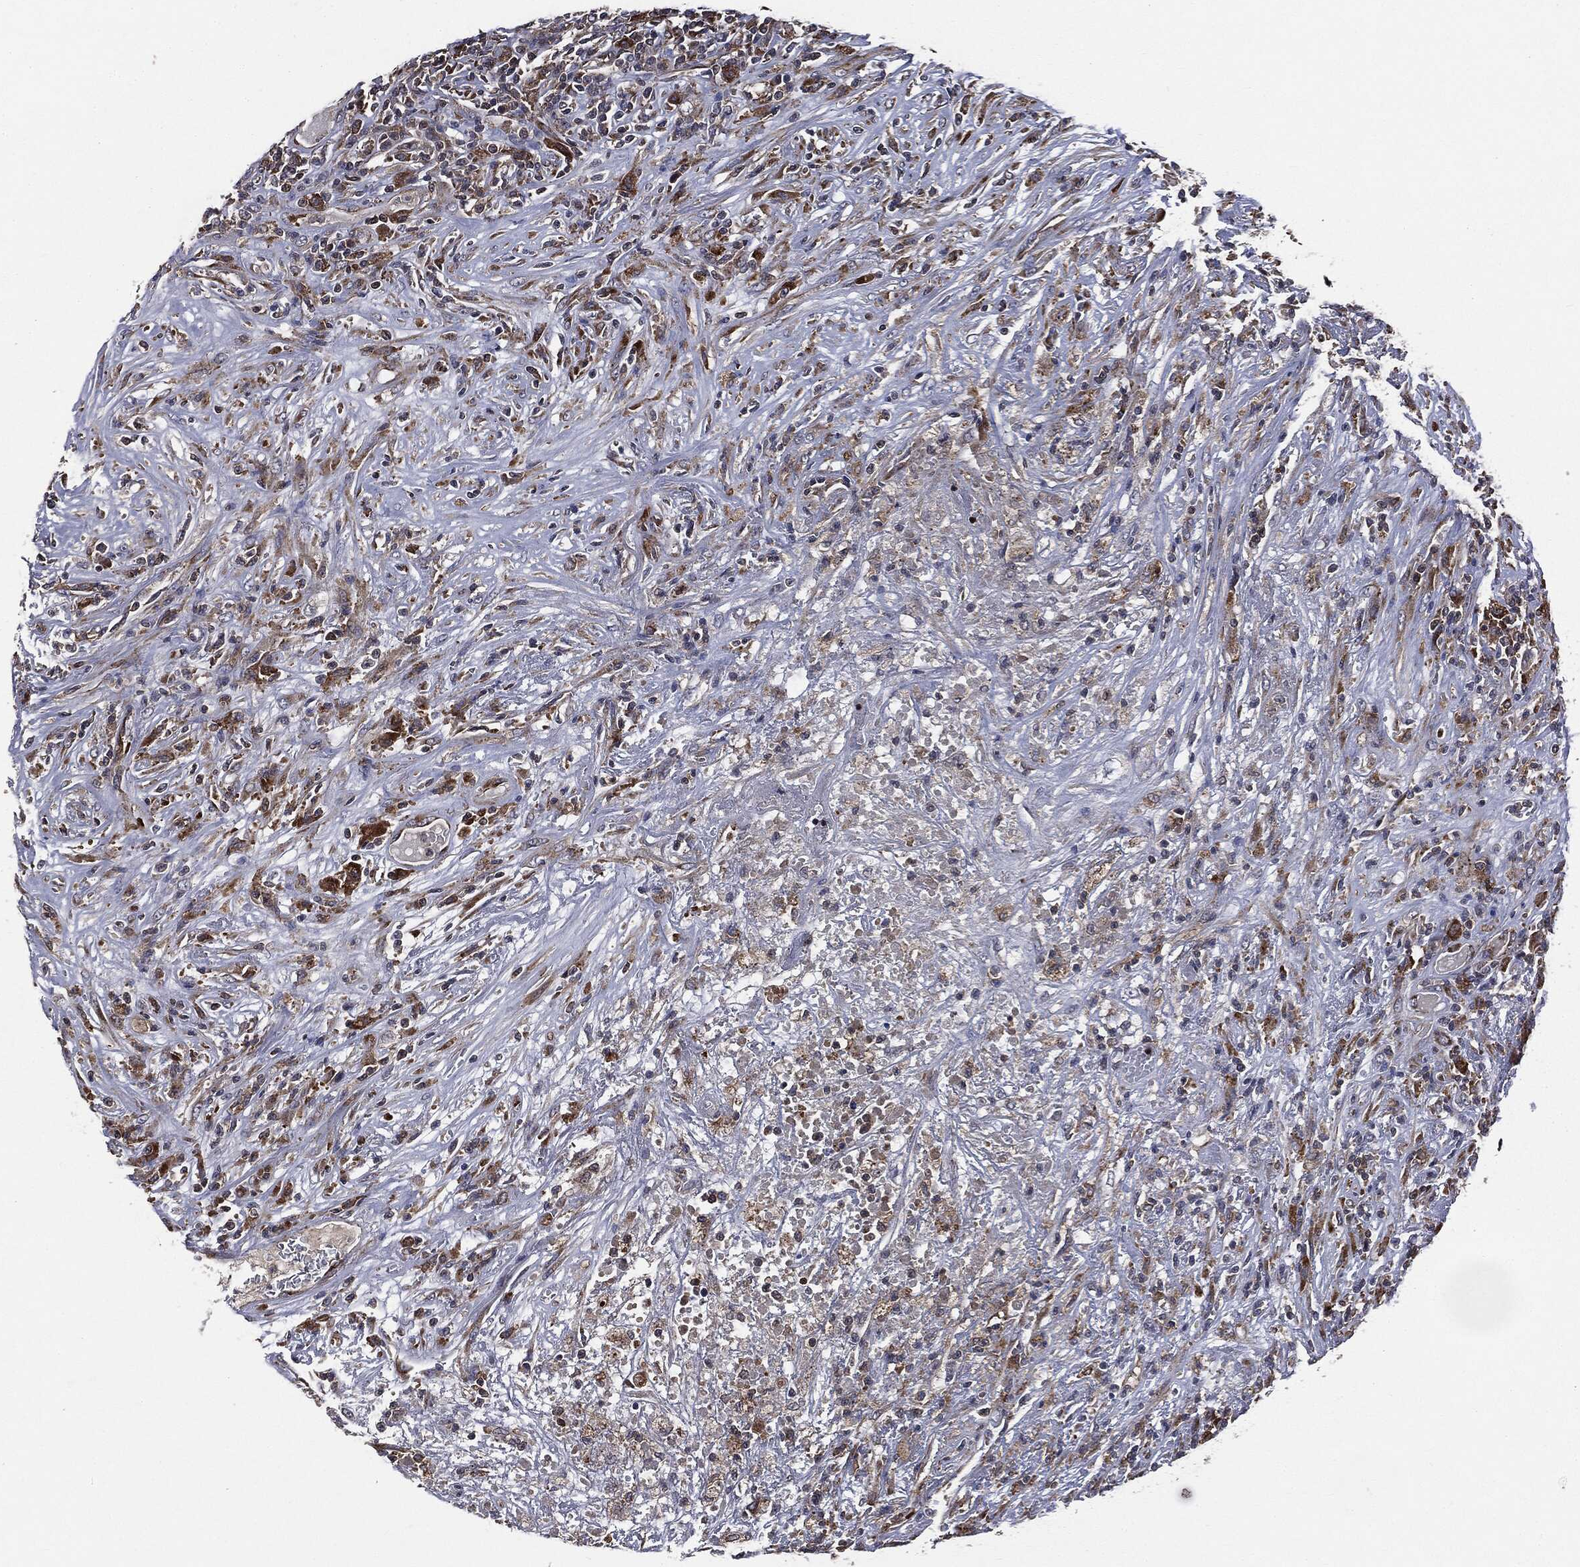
{"staining": {"intensity": "moderate", "quantity": "<25%", "location": "cytoplasmic/membranous"}, "tissue": "lymphoma", "cell_type": "Tumor cells", "image_type": "cancer", "snomed": [{"axis": "morphology", "description": "Malignant lymphoma, non-Hodgkin's type, High grade"}, {"axis": "topography", "description": "Lung"}], "caption": "Immunohistochemistry (IHC) (DAB) staining of human lymphoma shows moderate cytoplasmic/membranous protein expression in approximately <25% of tumor cells.", "gene": "PLOD3", "patient": {"sex": "male", "age": 79}}